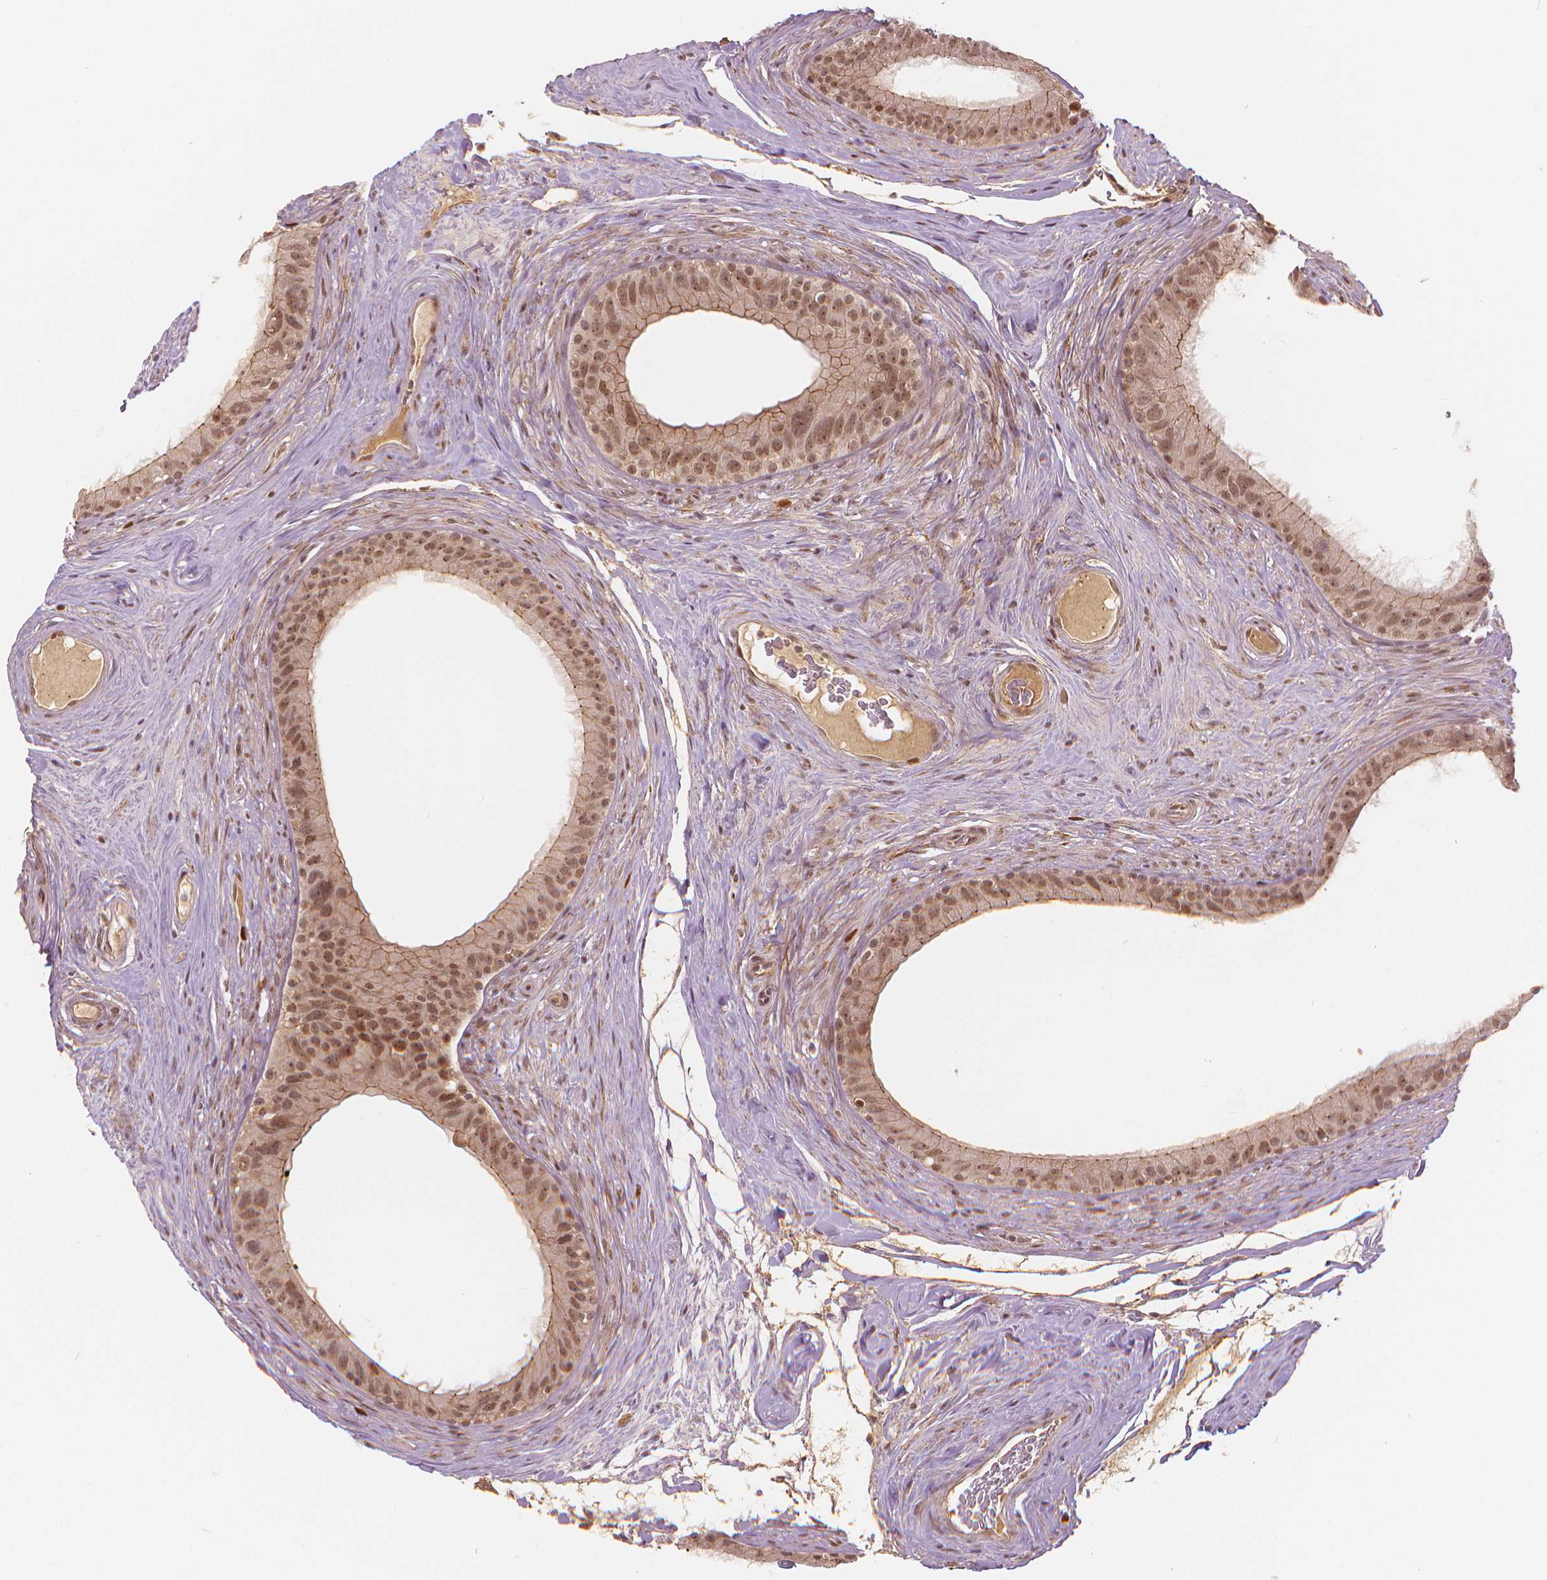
{"staining": {"intensity": "moderate", "quantity": "25%-75%", "location": "cytoplasmic/membranous,nuclear"}, "tissue": "epididymis", "cell_type": "Glandular cells", "image_type": "normal", "snomed": [{"axis": "morphology", "description": "Normal tissue, NOS"}, {"axis": "topography", "description": "Epididymis"}], "caption": "Immunohistochemical staining of unremarkable human epididymis shows medium levels of moderate cytoplasmic/membranous,nuclear staining in approximately 25%-75% of glandular cells. The protein of interest is stained brown, and the nuclei are stained in blue (DAB (3,3'-diaminobenzidine) IHC with brightfield microscopy, high magnification).", "gene": "NSD2", "patient": {"sex": "male", "age": 59}}